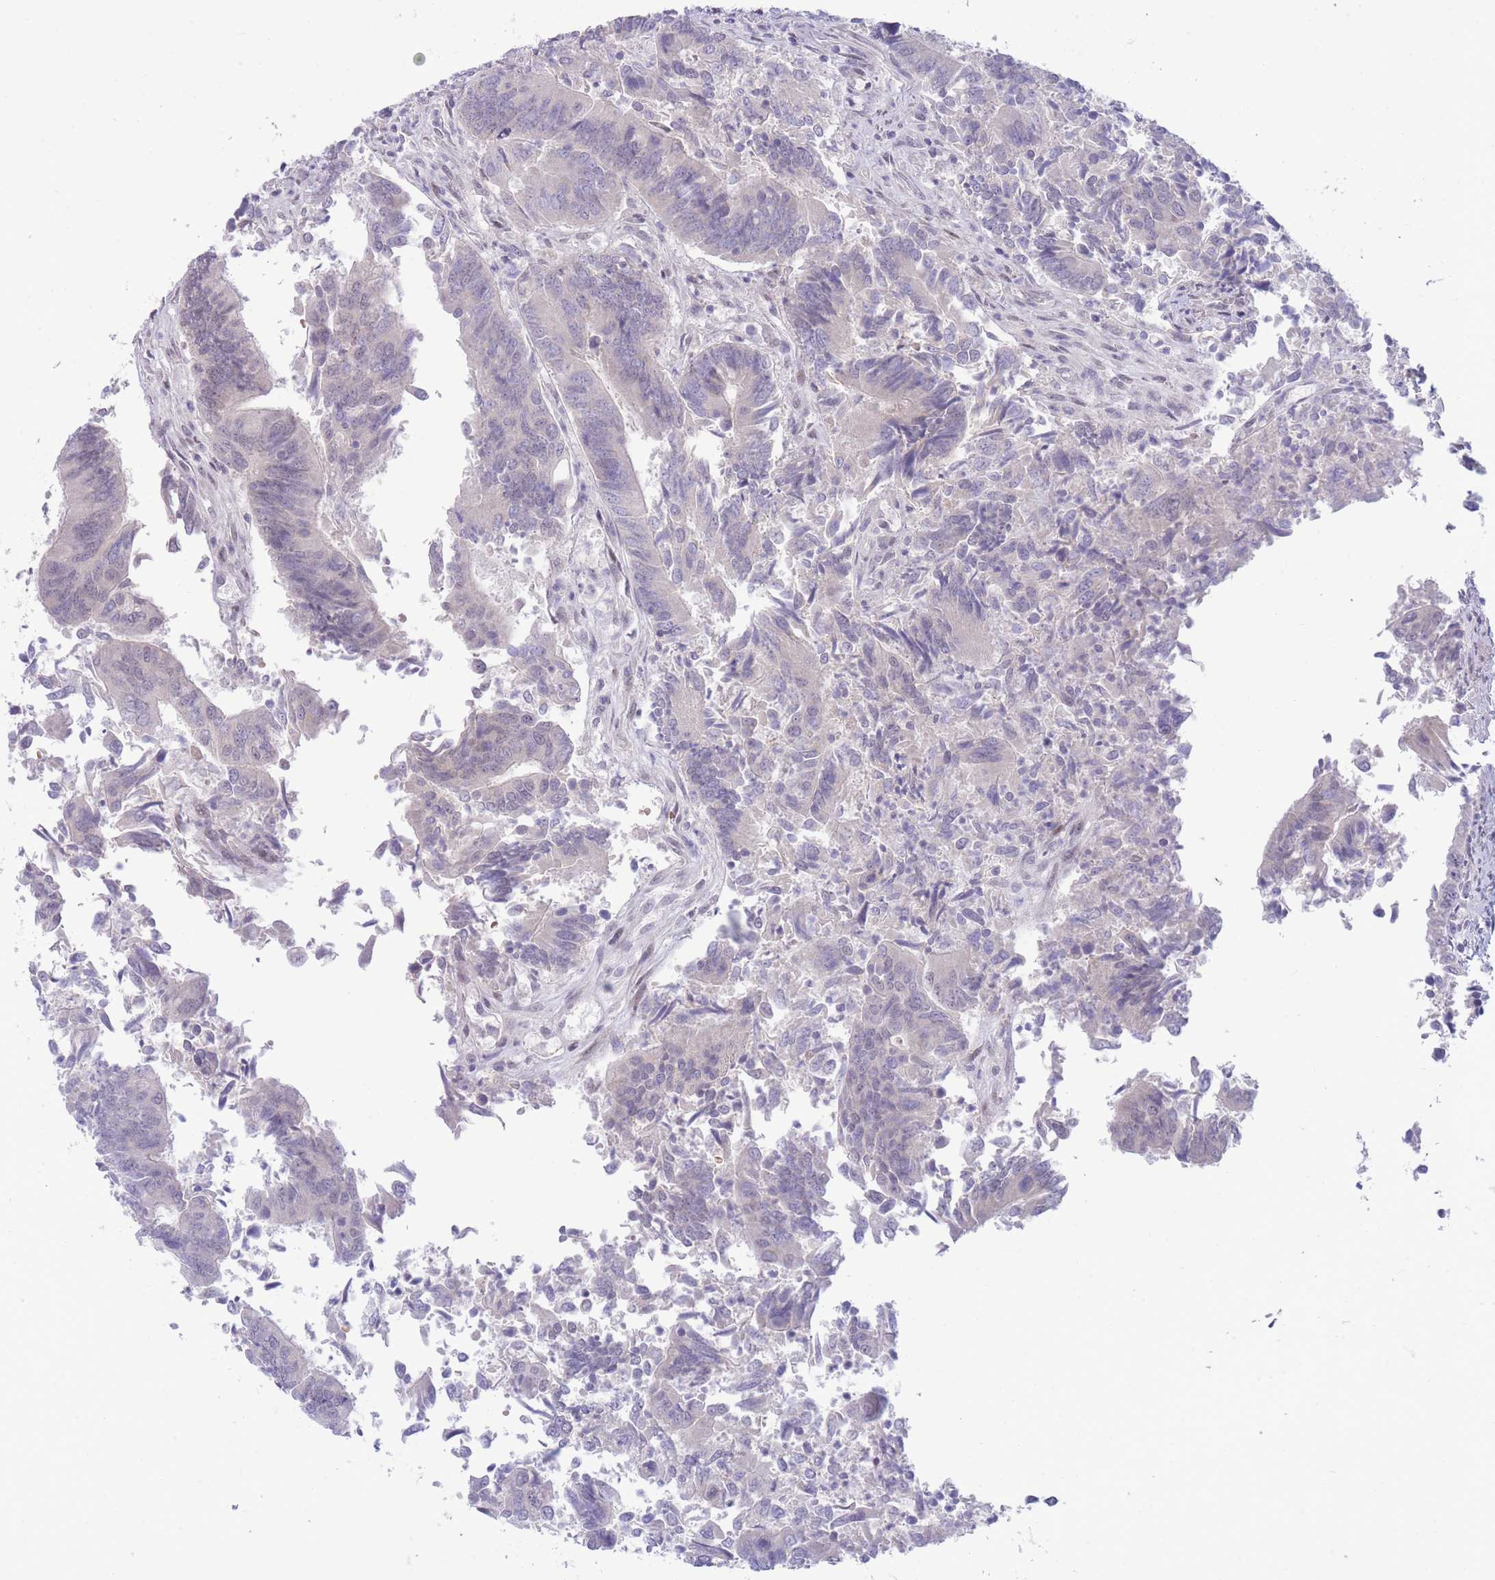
{"staining": {"intensity": "negative", "quantity": "none", "location": "none"}, "tissue": "colorectal cancer", "cell_type": "Tumor cells", "image_type": "cancer", "snomed": [{"axis": "morphology", "description": "Adenocarcinoma, NOS"}, {"axis": "topography", "description": "Colon"}], "caption": "This is an IHC histopathology image of colorectal cancer. There is no positivity in tumor cells.", "gene": "FBXO46", "patient": {"sex": "female", "age": 67}}